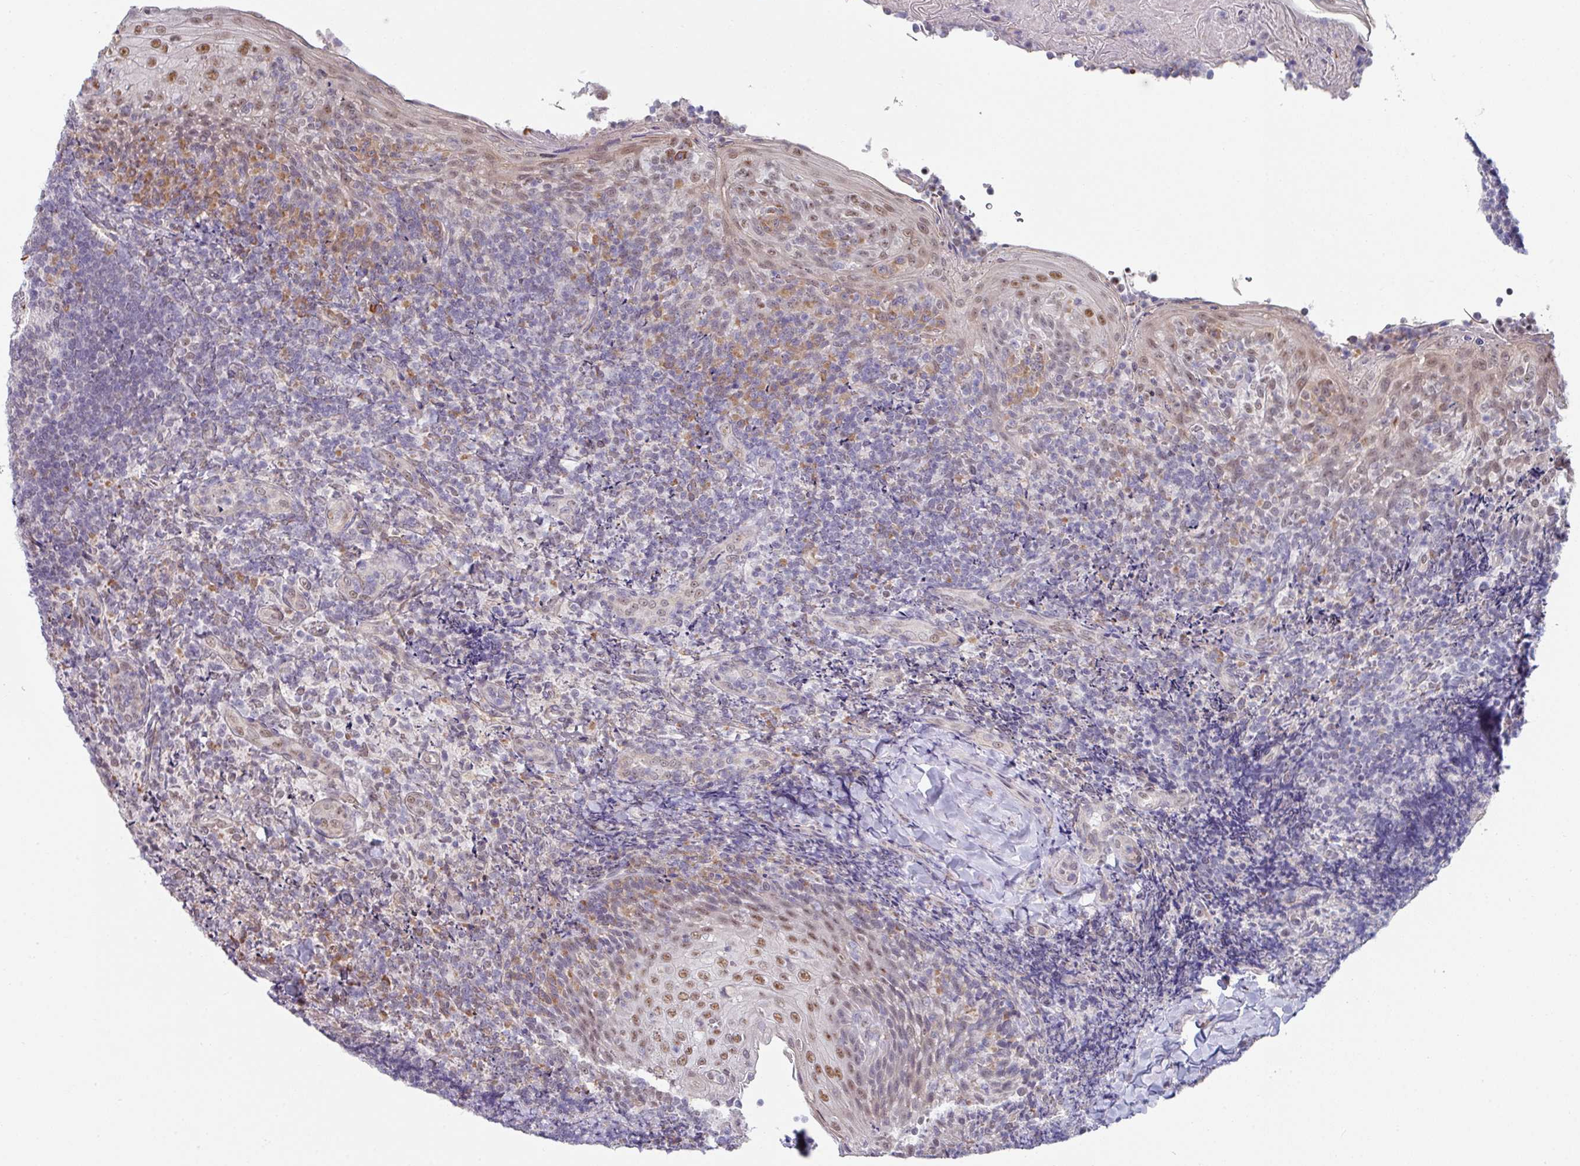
{"staining": {"intensity": "moderate", "quantity": "<25%", "location": "cytoplasmic/membranous"}, "tissue": "tonsil", "cell_type": "Germinal center cells", "image_type": "normal", "snomed": [{"axis": "morphology", "description": "Normal tissue, NOS"}, {"axis": "topography", "description": "Tonsil"}], "caption": "Brown immunohistochemical staining in unremarkable tonsil shows moderate cytoplasmic/membranous staining in approximately <25% of germinal center cells.", "gene": "TMED5", "patient": {"sex": "female", "age": 10}}